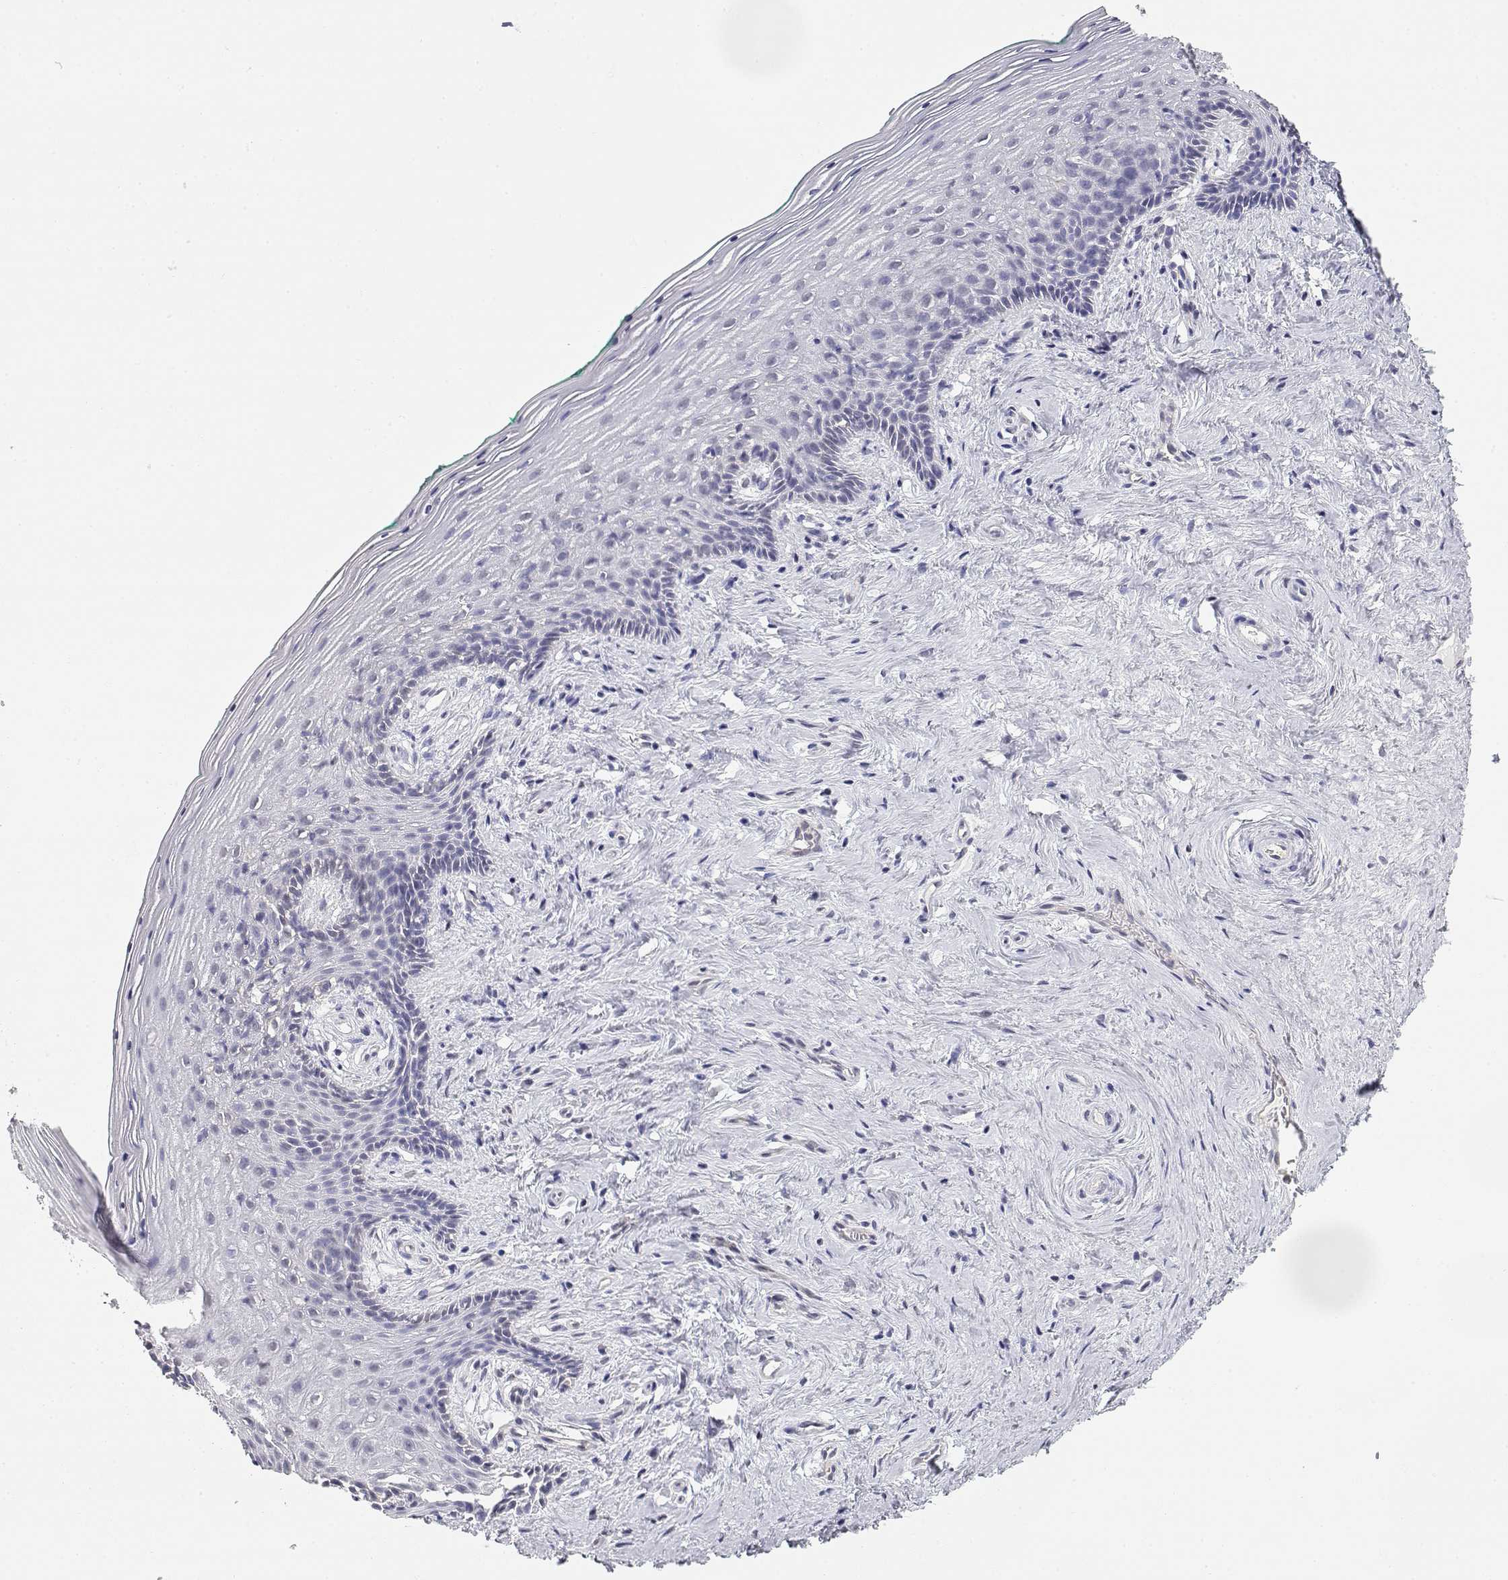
{"staining": {"intensity": "negative", "quantity": "none", "location": "none"}, "tissue": "vagina", "cell_type": "Squamous epithelial cells", "image_type": "normal", "snomed": [{"axis": "morphology", "description": "Normal tissue, NOS"}, {"axis": "topography", "description": "Vagina"}], "caption": "Micrograph shows no significant protein positivity in squamous epithelial cells of normal vagina. (DAB immunohistochemistry (IHC) visualized using brightfield microscopy, high magnification).", "gene": "ADA", "patient": {"sex": "female", "age": 45}}